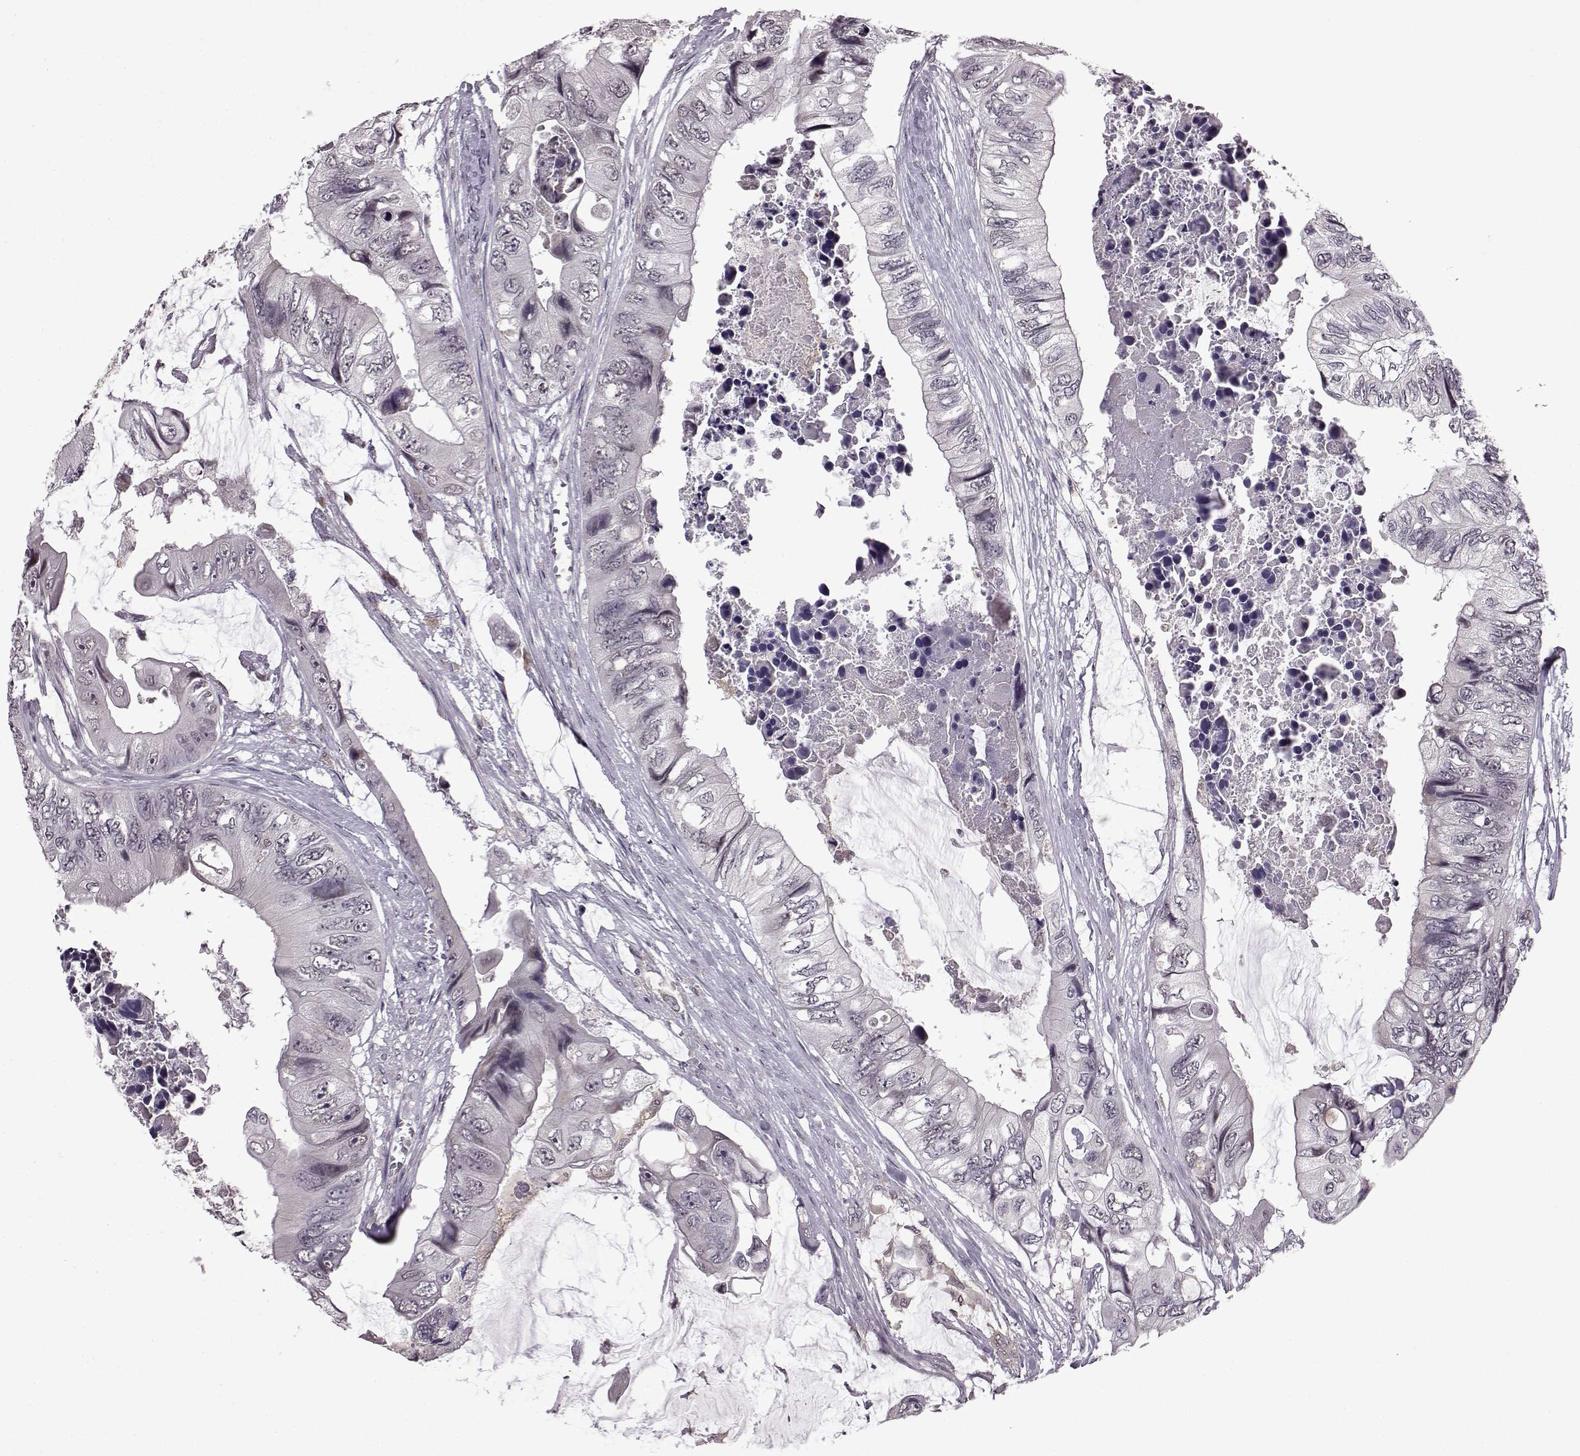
{"staining": {"intensity": "negative", "quantity": "none", "location": "none"}, "tissue": "colorectal cancer", "cell_type": "Tumor cells", "image_type": "cancer", "snomed": [{"axis": "morphology", "description": "Adenocarcinoma, NOS"}, {"axis": "topography", "description": "Rectum"}], "caption": "Human adenocarcinoma (colorectal) stained for a protein using IHC exhibits no expression in tumor cells.", "gene": "SLC28A2", "patient": {"sex": "male", "age": 63}}